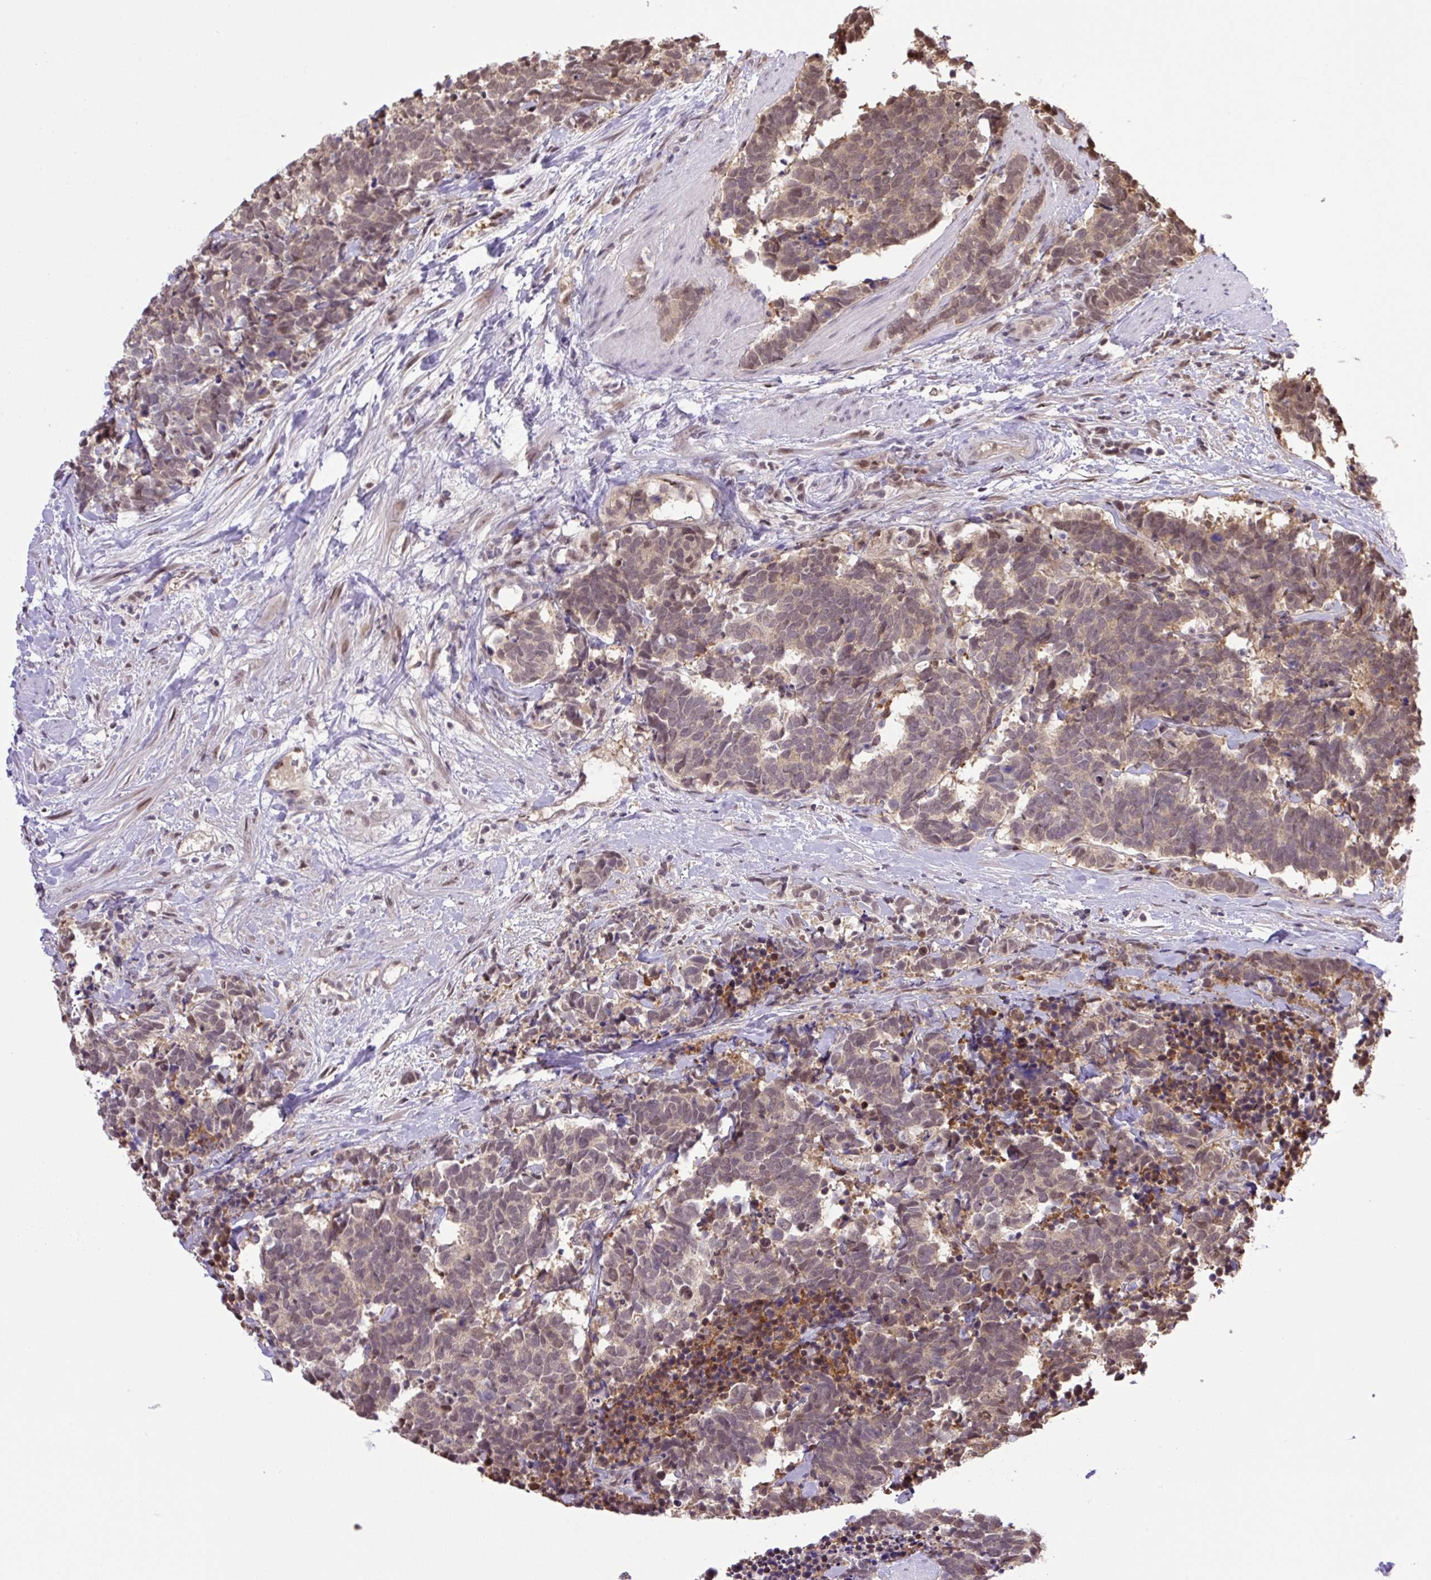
{"staining": {"intensity": "weak", "quantity": "25%-75%", "location": "cytoplasmic/membranous,nuclear"}, "tissue": "carcinoid", "cell_type": "Tumor cells", "image_type": "cancer", "snomed": [{"axis": "morphology", "description": "Carcinoma, NOS"}, {"axis": "morphology", "description": "Carcinoid, malignant, NOS"}, {"axis": "topography", "description": "Prostate"}], "caption": "Weak cytoplasmic/membranous and nuclear protein staining is present in about 25%-75% of tumor cells in carcinoma.", "gene": "SGTA", "patient": {"sex": "male", "age": 57}}